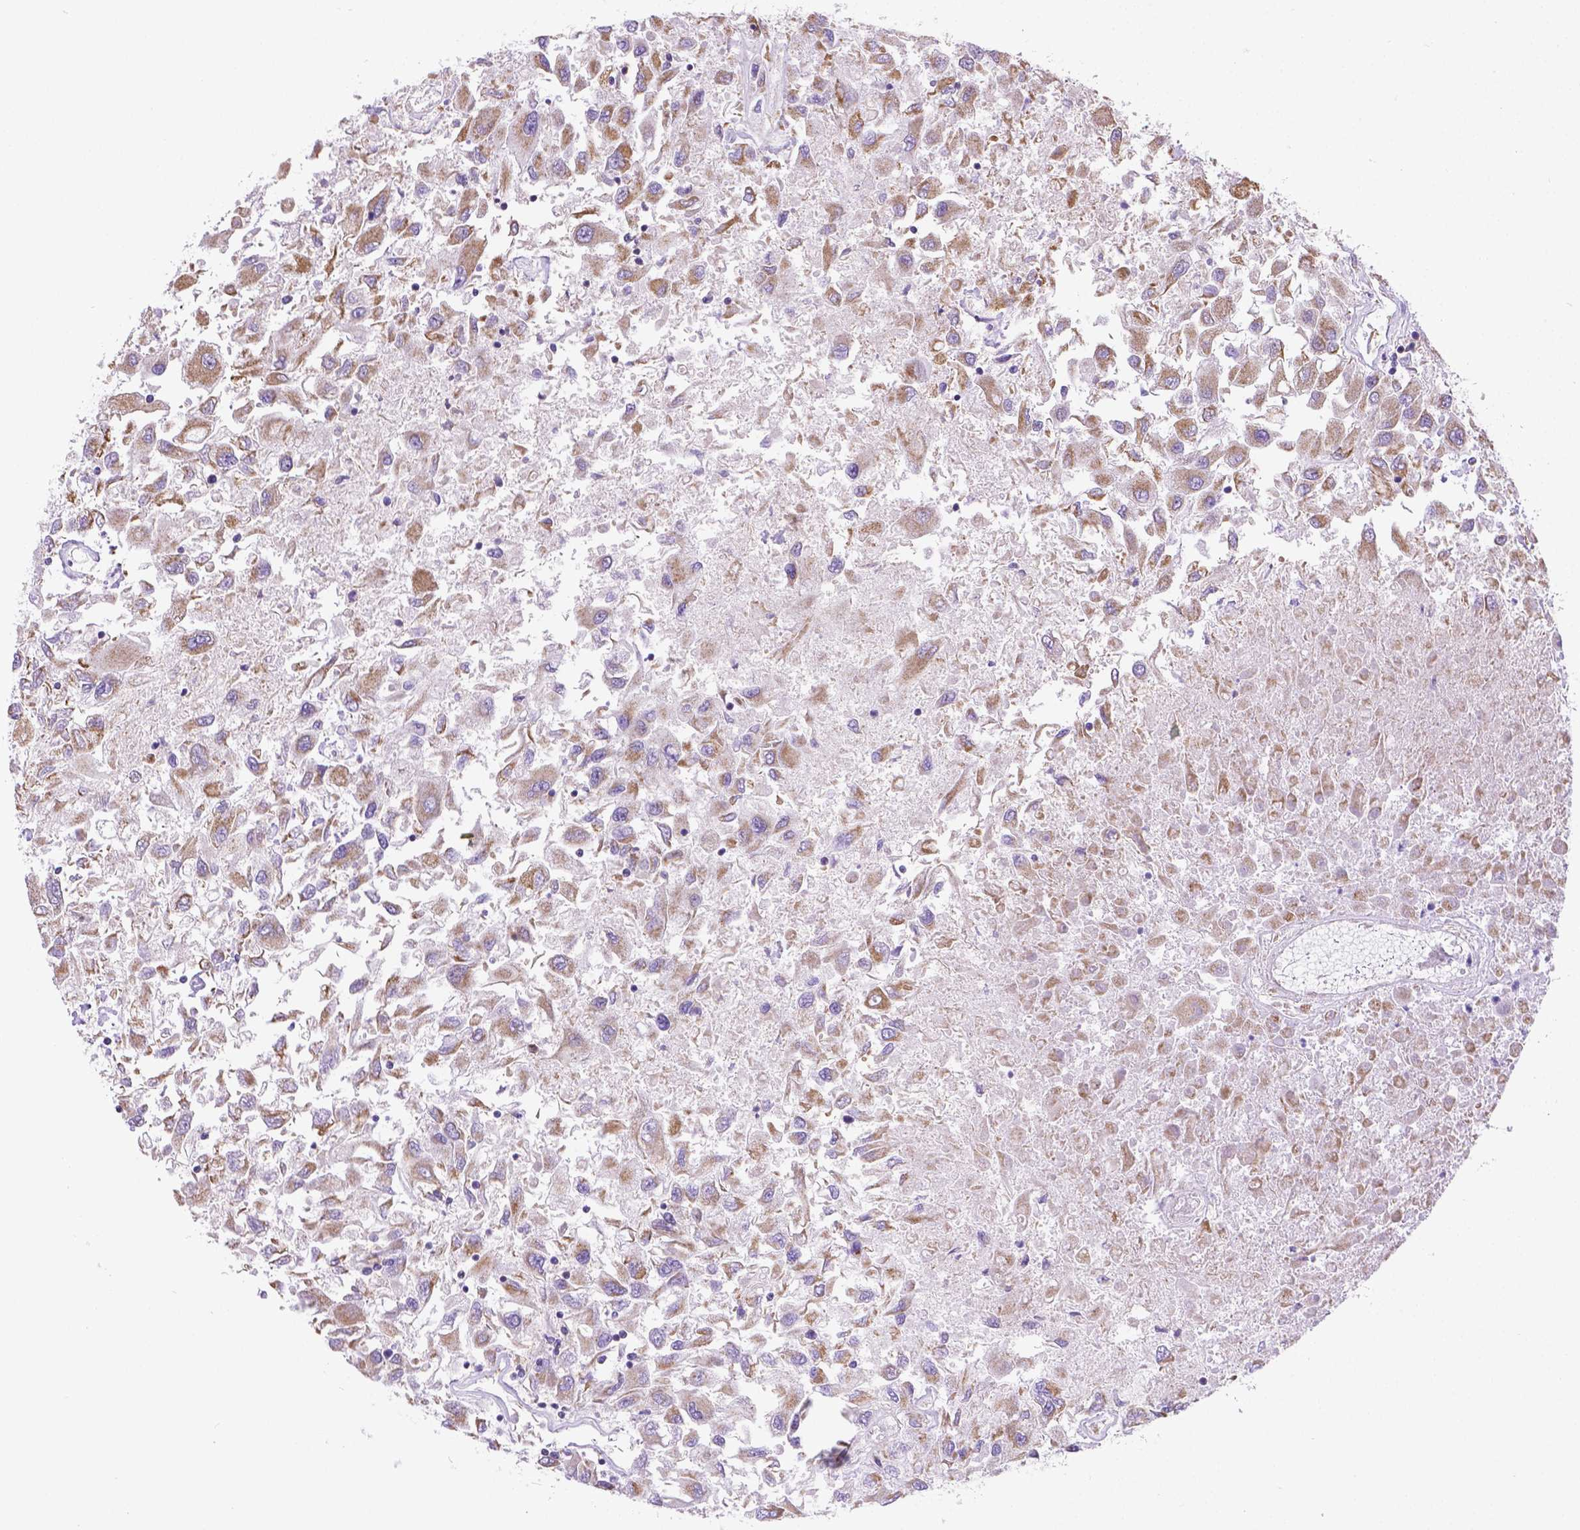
{"staining": {"intensity": "moderate", "quantity": ">75%", "location": "cytoplasmic/membranous"}, "tissue": "renal cancer", "cell_type": "Tumor cells", "image_type": "cancer", "snomed": [{"axis": "morphology", "description": "Adenocarcinoma, NOS"}, {"axis": "topography", "description": "Kidney"}], "caption": "Human renal cancer stained with a protein marker displays moderate staining in tumor cells.", "gene": "CSPG5", "patient": {"sex": "female", "age": 76}}